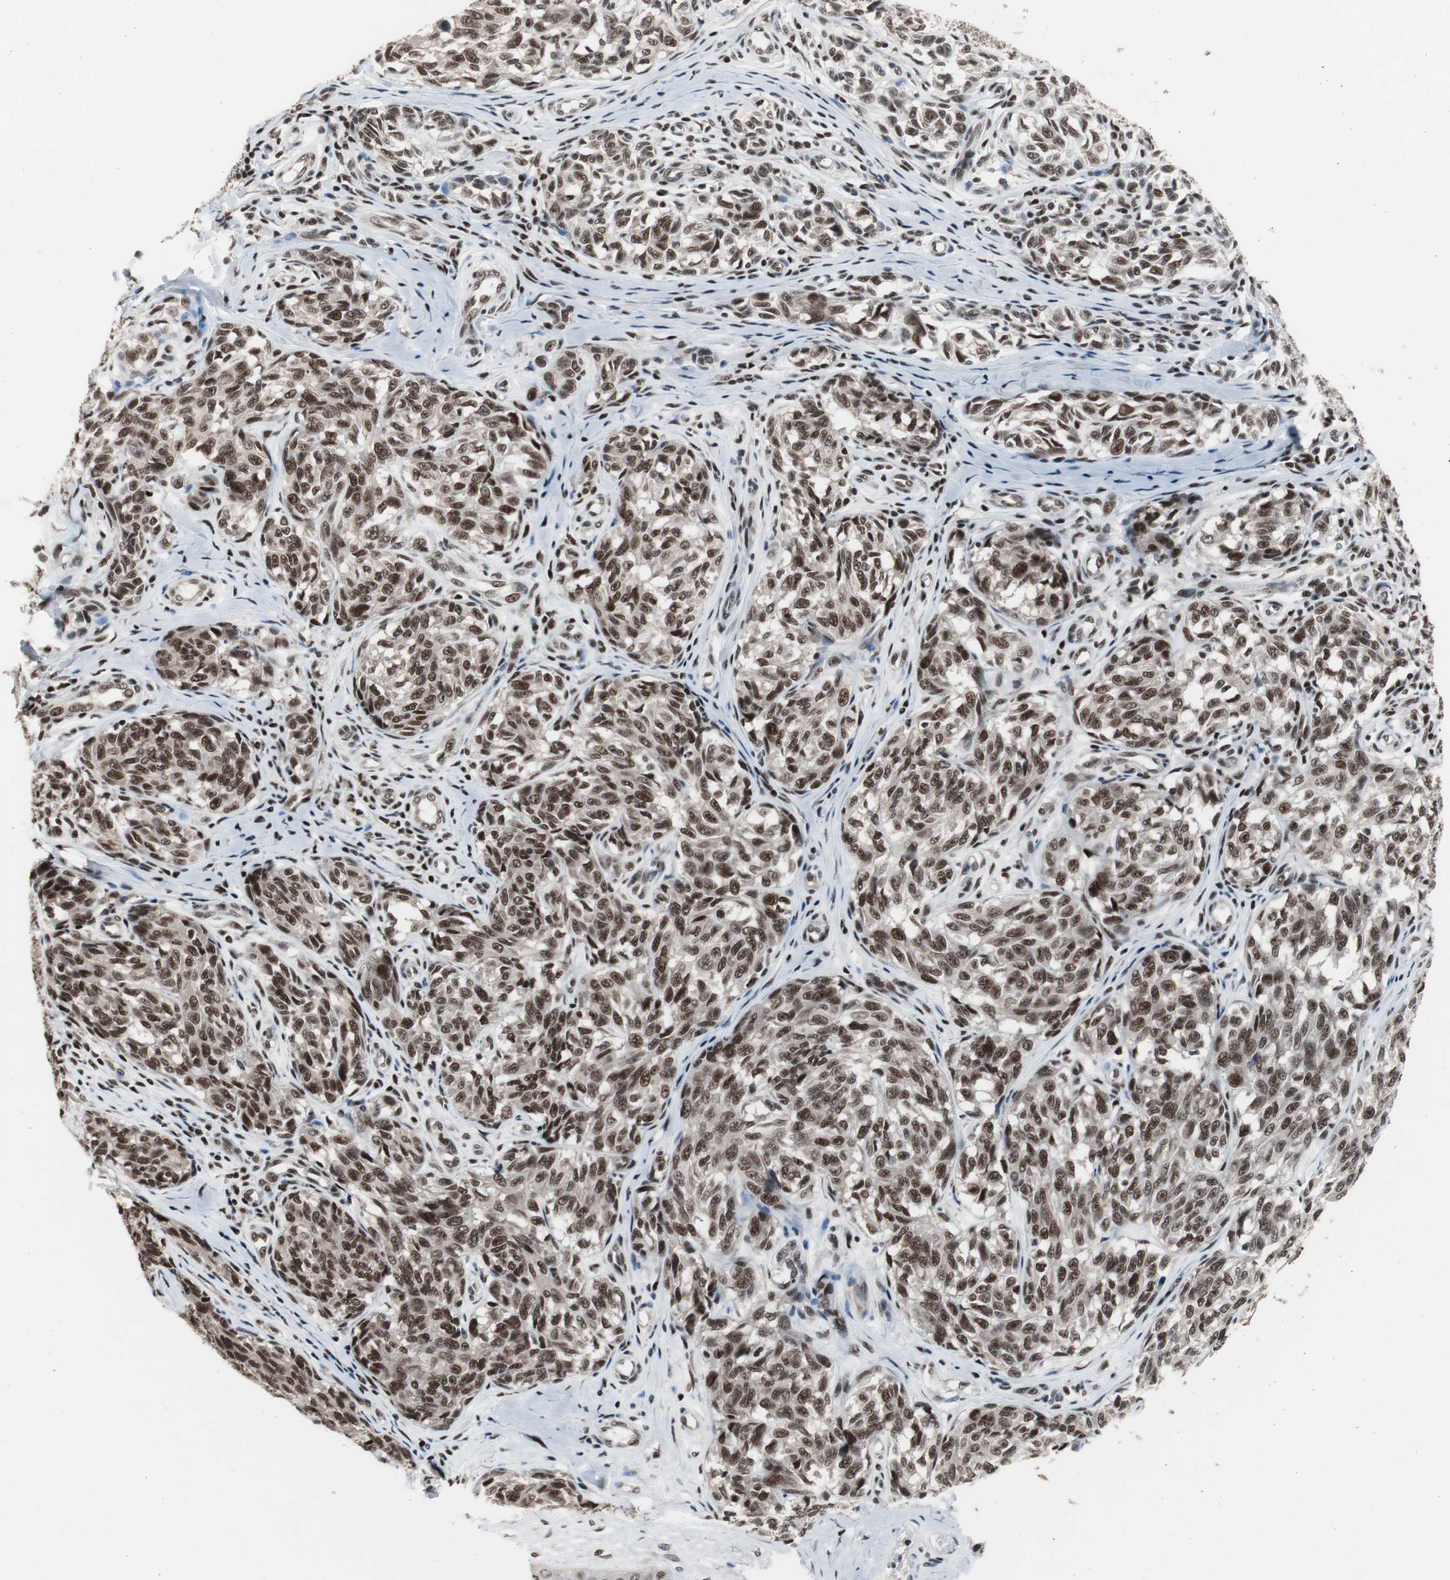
{"staining": {"intensity": "strong", "quantity": ">75%", "location": "nuclear"}, "tissue": "melanoma", "cell_type": "Tumor cells", "image_type": "cancer", "snomed": [{"axis": "morphology", "description": "Malignant melanoma, NOS"}, {"axis": "topography", "description": "Skin"}], "caption": "Malignant melanoma was stained to show a protein in brown. There is high levels of strong nuclear expression in approximately >75% of tumor cells.", "gene": "RPA1", "patient": {"sex": "female", "age": 64}}